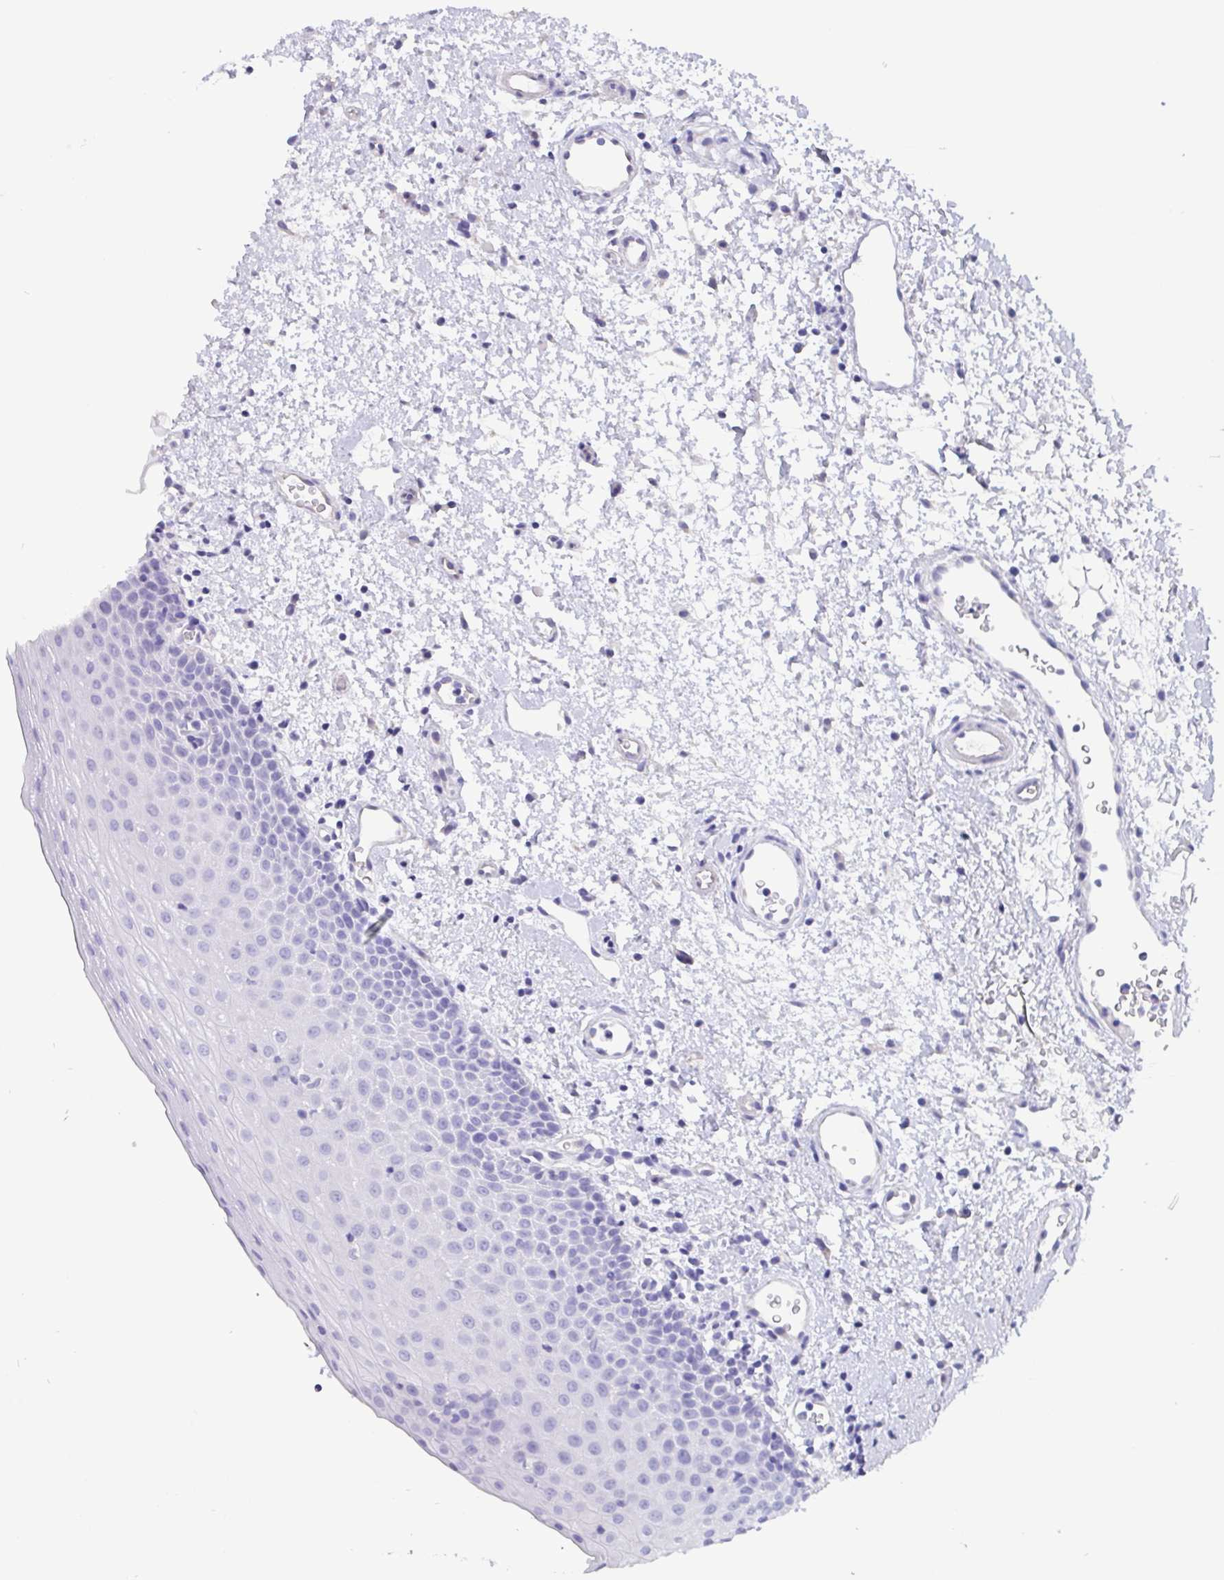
{"staining": {"intensity": "negative", "quantity": "none", "location": "none"}, "tissue": "oral mucosa", "cell_type": "Squamous epithelial cells", "image_type": "normal", "snomed": [{"axis": "morphology", "description": "Normal tissue, NOS"}, {"axis": "topography", "description": "Oral tissue"}, {"axis": "topography", "description": "Head-Neck"}], "caption": "The micrograph shows no significant expression in squamous epithelial cells of oral mucosa. (DAB IHC visualized using brightfield microscopy, high magnification).", "gene": "SCGN", "patient": {"sex": "female", "age": 55}}